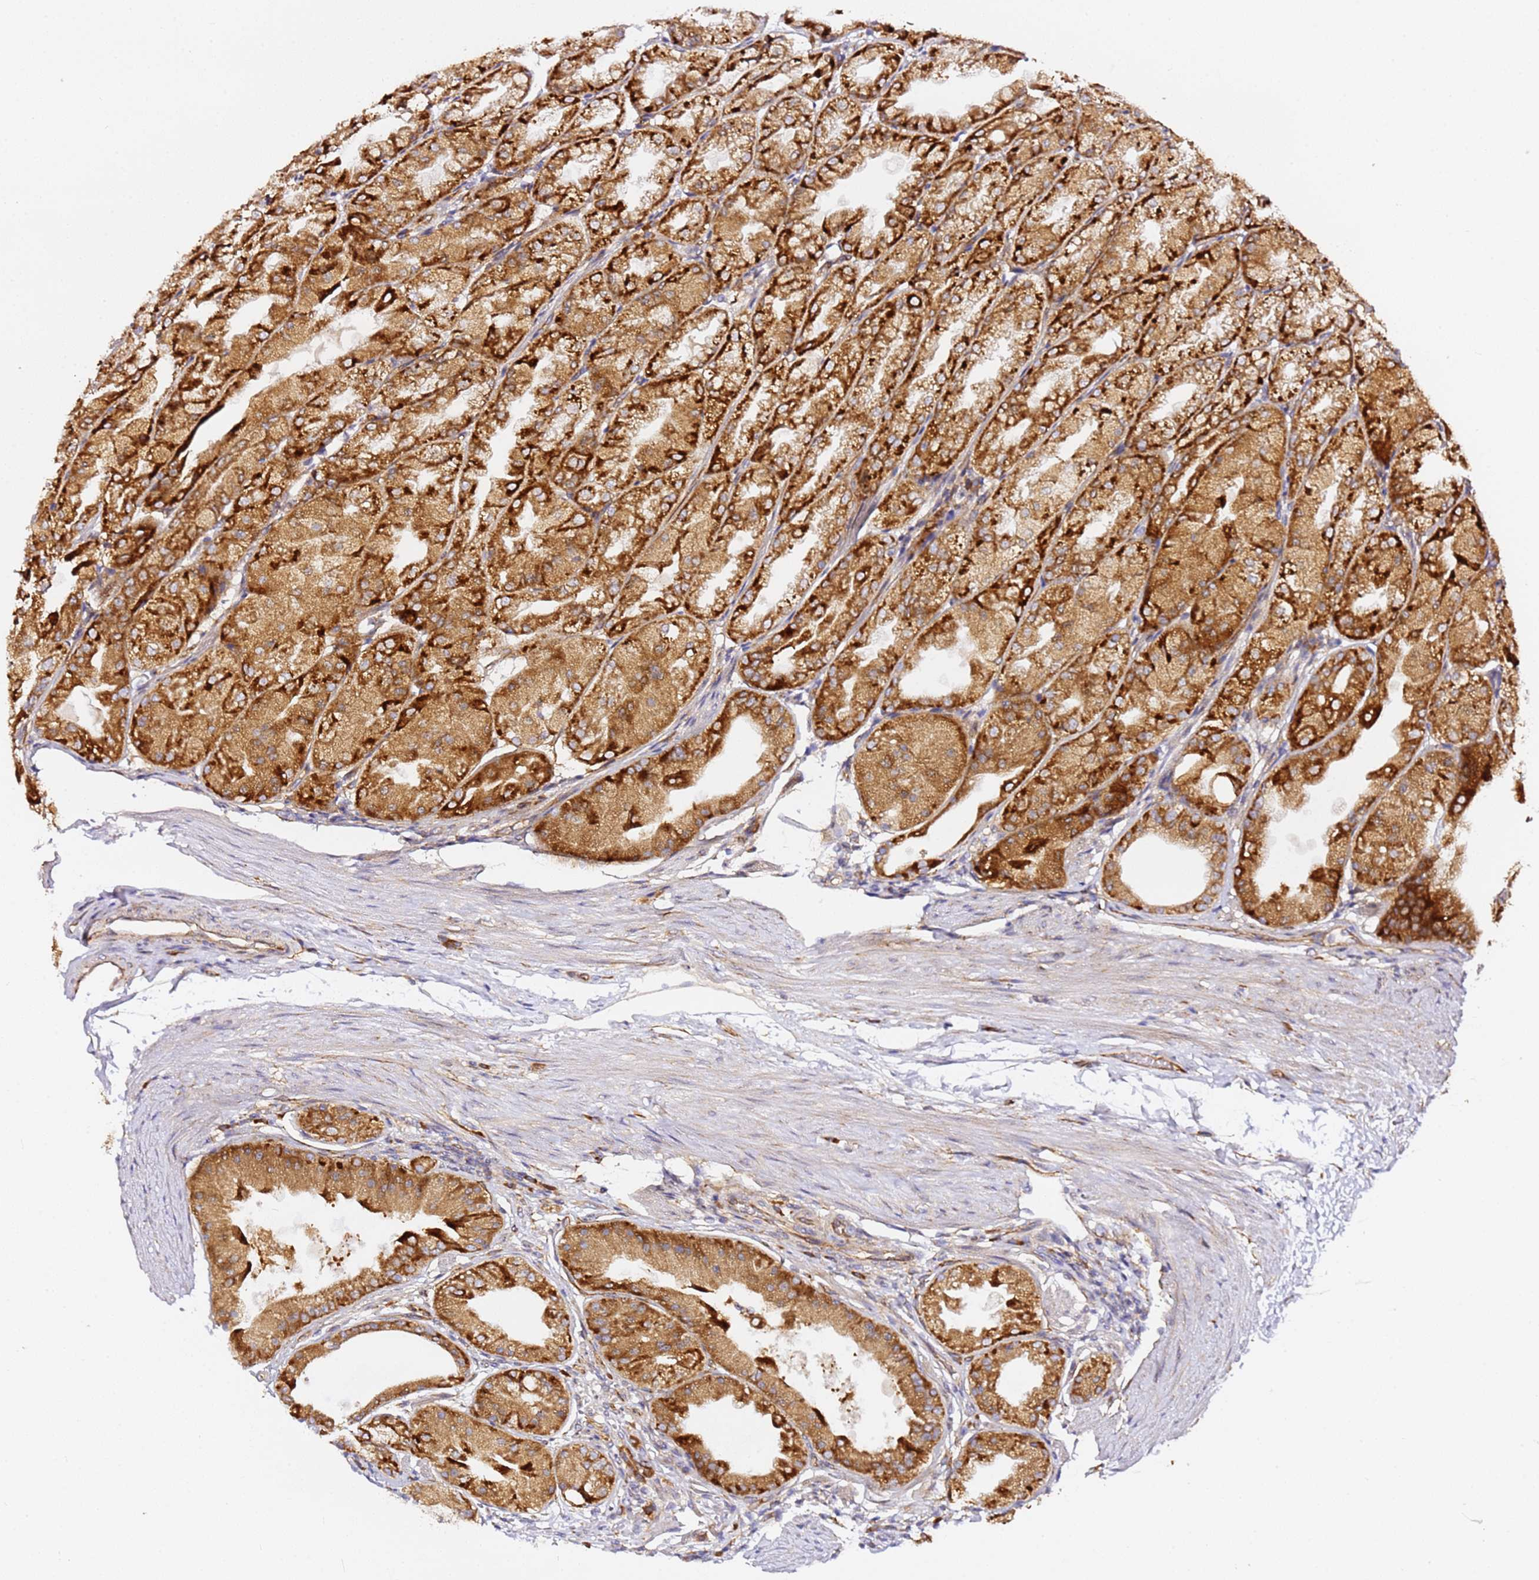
{"staining": {"intensity": "strong", "quantity": "25%-75%", "location": "cytoplasmic/membranous"}, "tissue": "stomach", "cell_type": "Glandular cells", "image_type": "normal", "snomed": [{"axis": "morphology", "description": "Normal tissue, NOS"}, {"axis": "topography", "description": "Stomach, upper"}], "caption": "This is an image of immunohistochemistry (IHC) staining of unremarkable stomach, which shows strong positivity in the cytoplasmic/membranous of glandular cells.", "gene": "KIF7", "patient": {"sex": "male", "age": 47}}